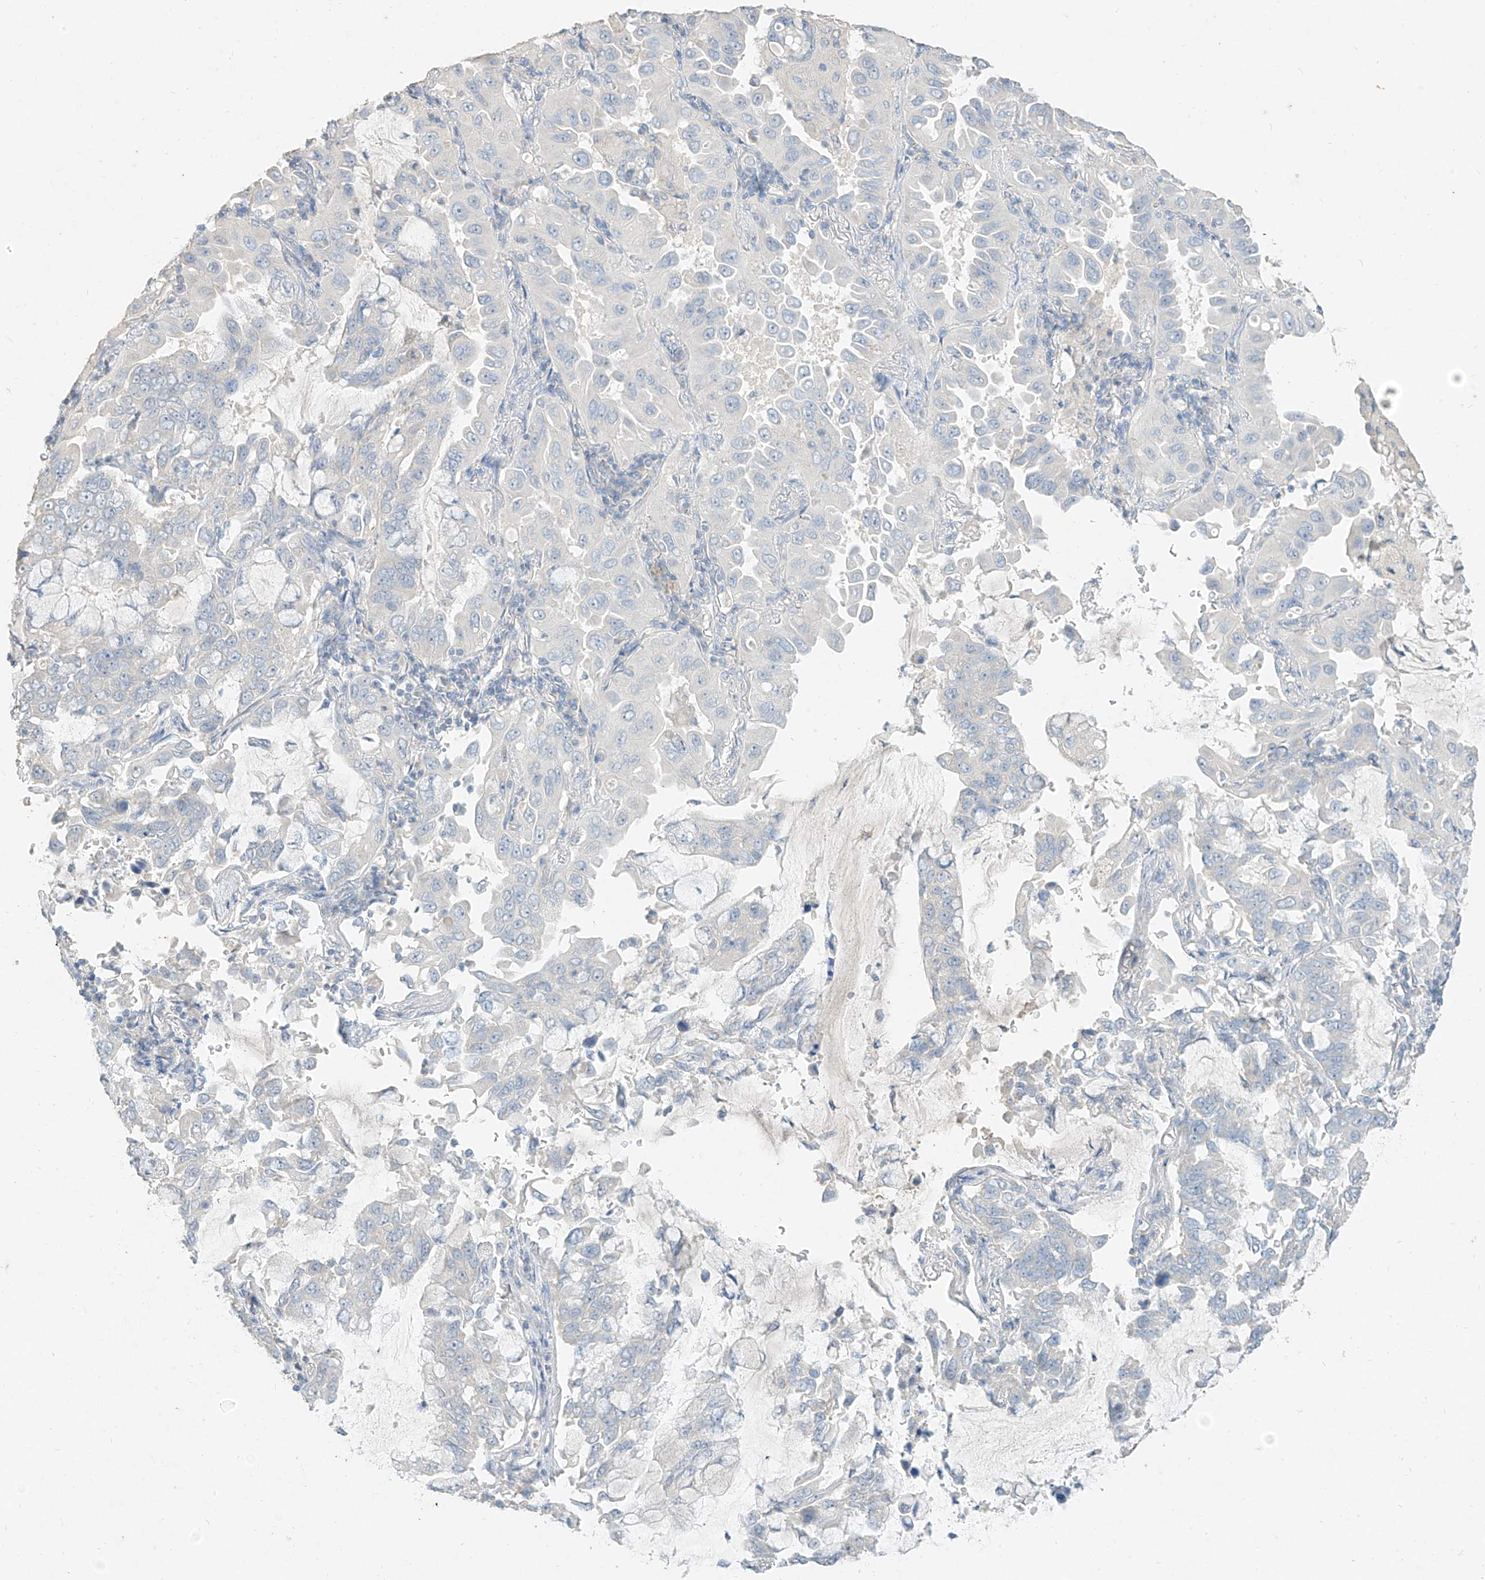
{"staining": {"intensity": "negative", "quantity": "none", "location": "none"}, "tissue": "lung cancer", "cell_type": "Tumor cells", "image_type": "cancer", "snomed": [{"axis": "morphology", "description": "Adenocarcinoma, NOS"}, {"axis": "topography", "description": "Lung"}], "caption": "The micrograph demonstrates no staining of tumor cells in lung cancer. The staining was performed using DAB (3,3'-diaminobenzidine) to visualize the protein expression in brown, while the nuclei were stained in blue with hematoxylin (Magnification: 20x).", "gene": "ZZEF1", "patient": {"sex": "male", "age": 64}}